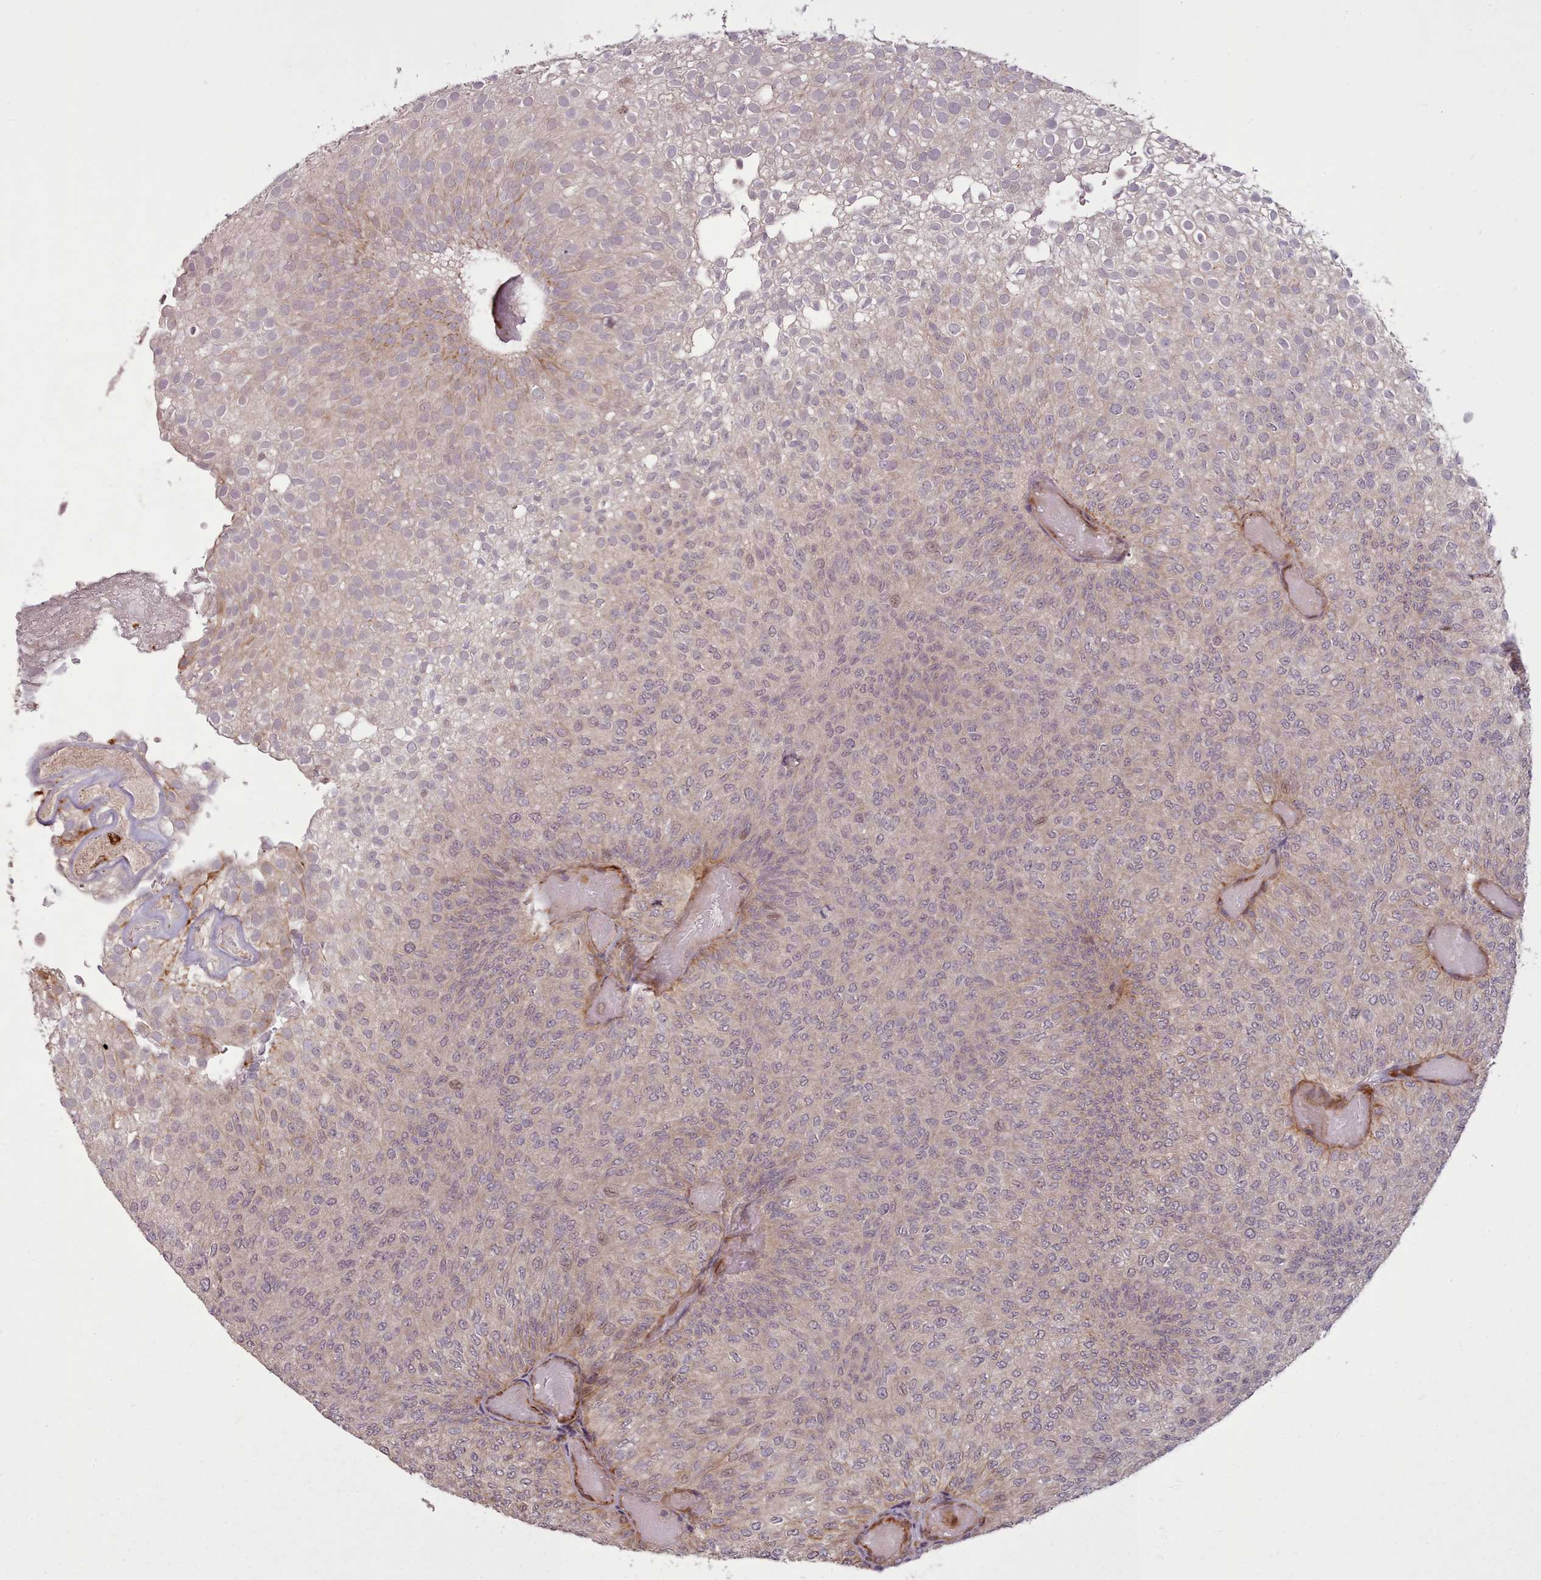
{"staining": {"intensity": "weak", "quantity": "25%-75%", "location": "cytoplasmic/membranous"}, "tissue": "urothelial cancer", "cell_type": "Tumor cells", "image_type": "cancer", "snomed": [{"axis": "morphology", "description": "Urothelial carcinoma, Low grade"}, {"axis": "topography", "description": "Urinary bladder"}], "caption": "Immunohistochemistry (DAB (3,3'-diaminobenzidine)) staining of human urothelial cancer exhibits weak cytoplasmic/membranous protein expression in about 25%-75% of tumor cells.", "gene": "GBGT1", "patient": {"sex": "male", "age": 78}}